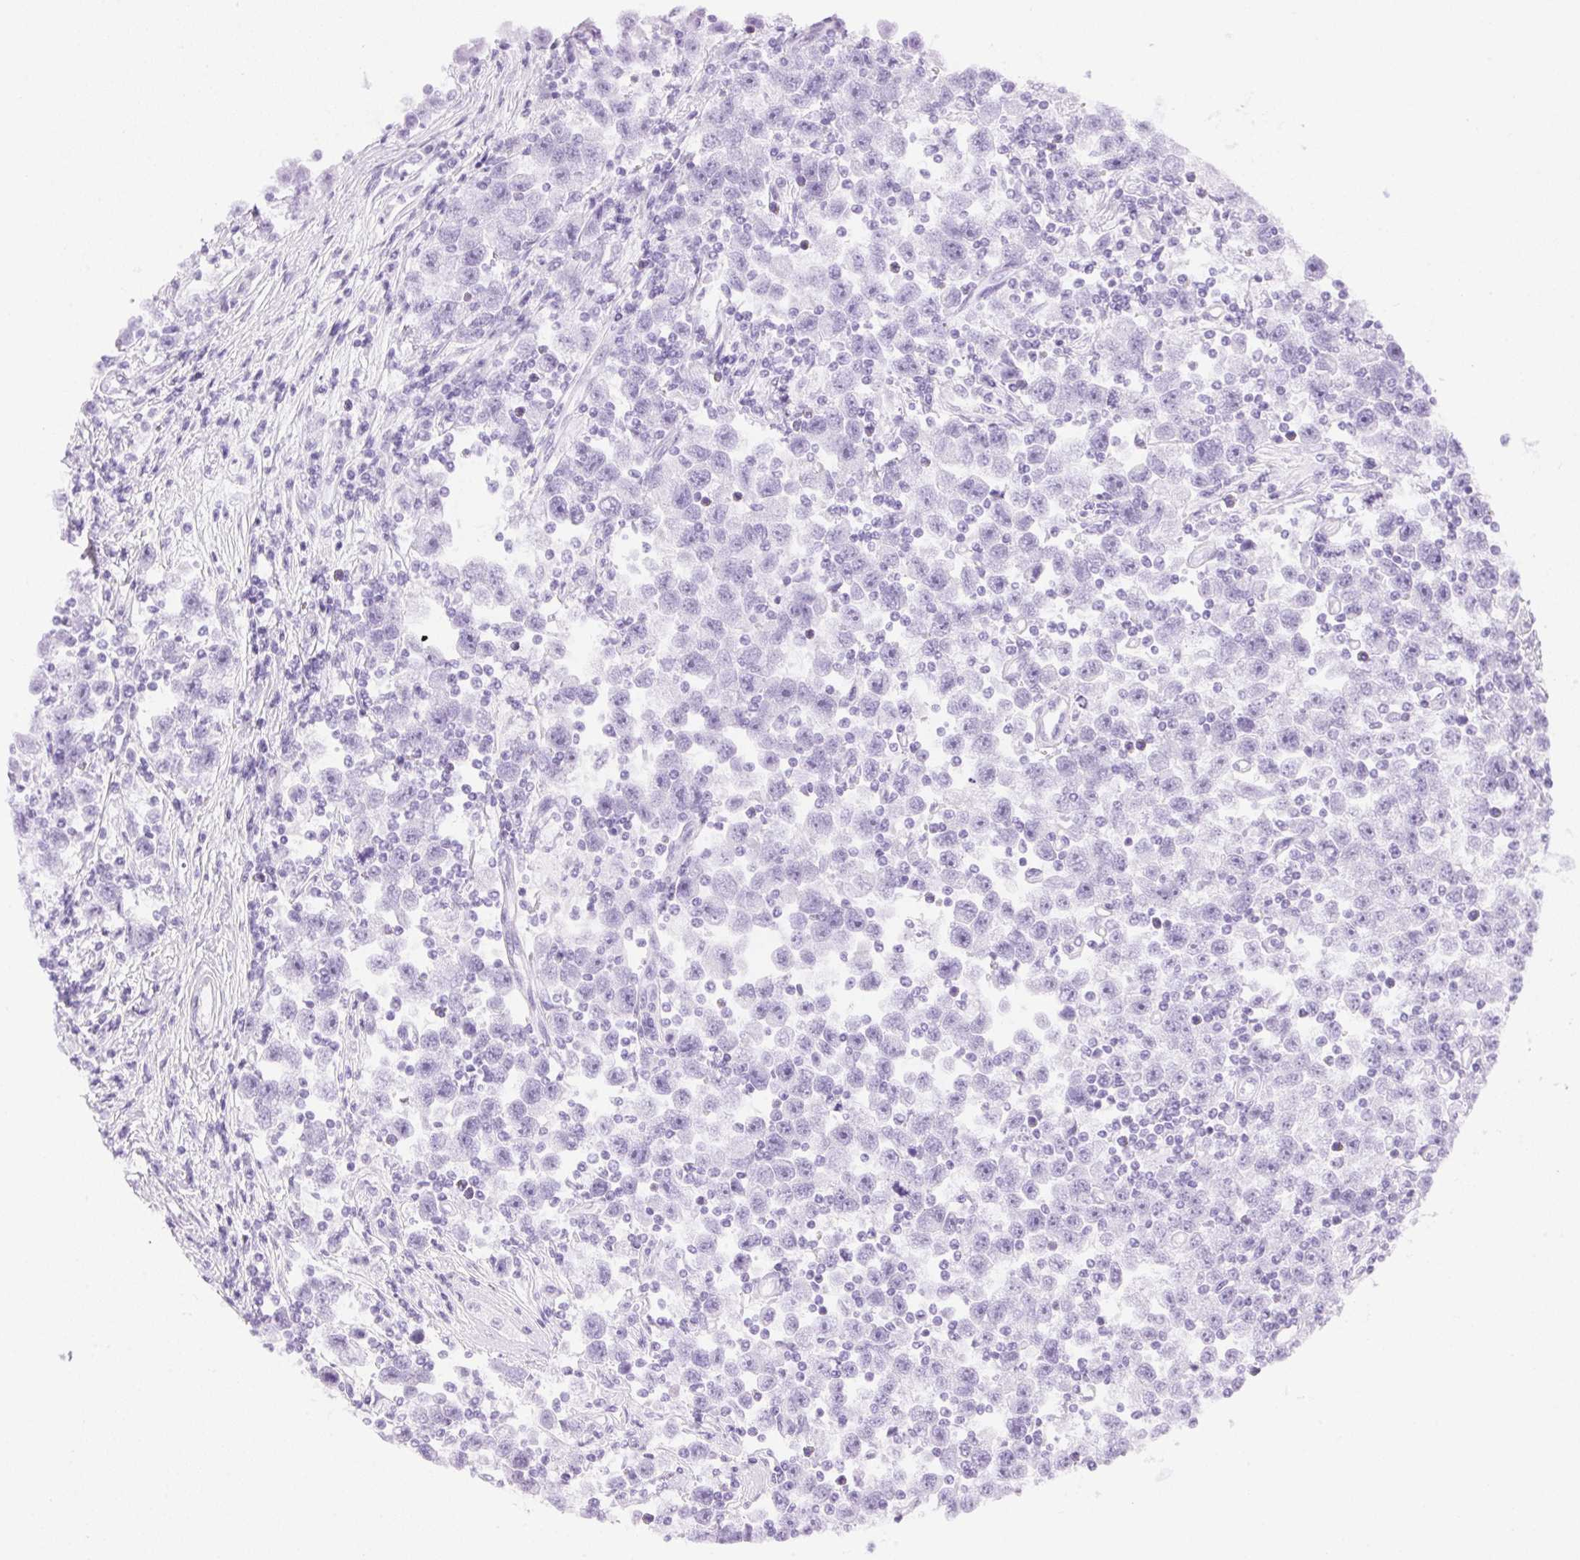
{"staining": {"intensity": "negative", "quantity": "none", "location": "none"}, "tissue": "testis cancer", "cell_type": "Tumor cells", "image_type": "cancer", "snomed": [{"axis": "morphology", "description": "Seminoma, NOS"}, {"axis": "topography", "description": "Testis"}], "caption": "A high-resolution image shows immunohistochemistry staining of seminoma (testis), which demonstrates no significant staining in tumor cells.", "gene": "ATP6V1G3", "patient": {"sex": "male", "age": 31}}